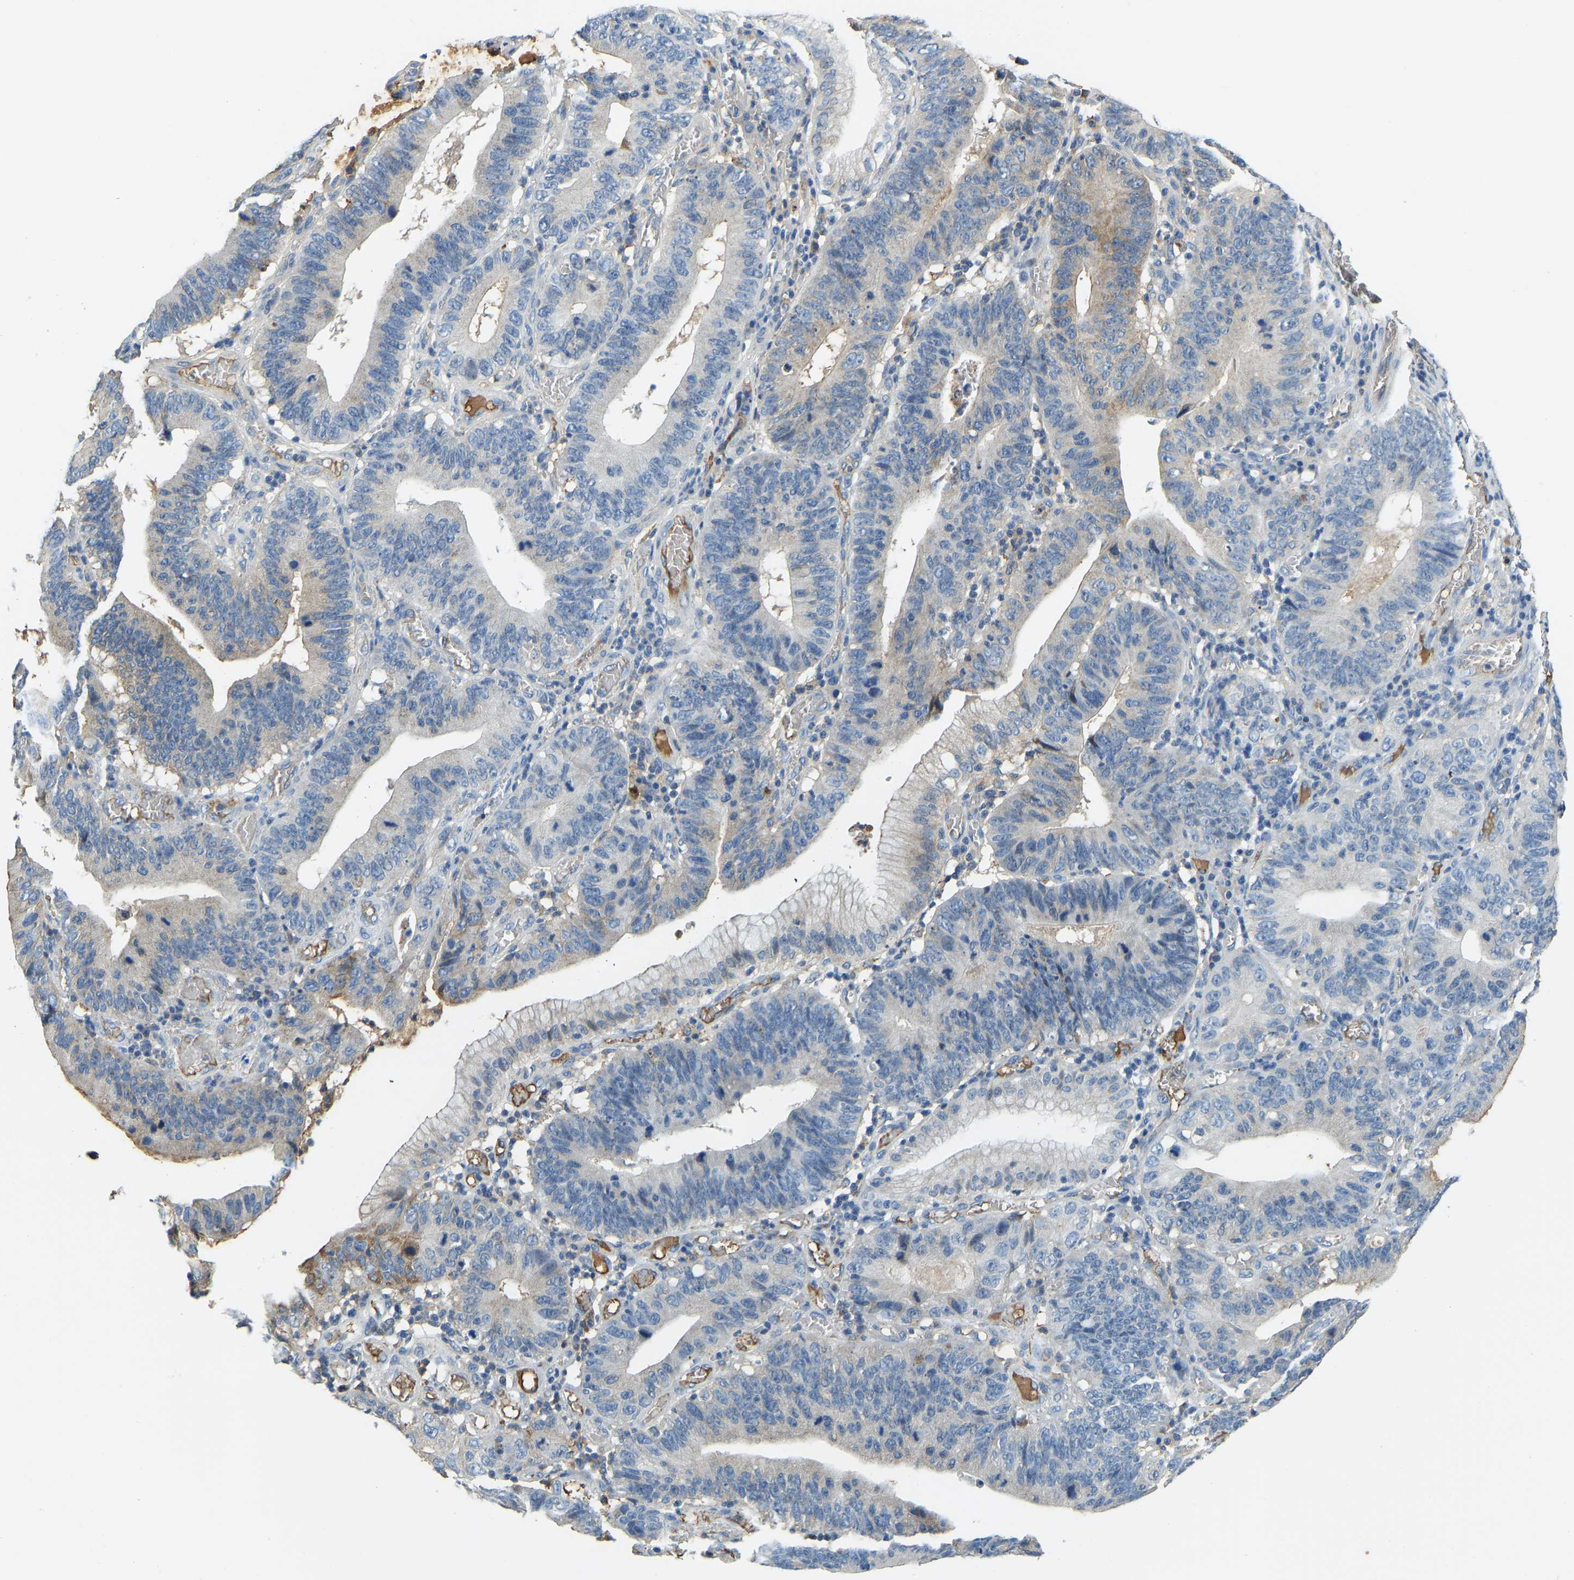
{"staining": {"intensity": "weak", "quantity": "<25%", "location": "cytoplasmic/membranous"}, "tissue": "stomach cancer", "cell_type": "Tumor cells", "image_type": "cancer", "snomed": [{"axis": "morphology", "description": "Adenocarcinoma, NOS"}, {"axis": "topography", "description": "Stomach"}, {"axis": "topography", "description": "Gastric cardia"}], "caption": "IHC micrograph of neoplastic tissue: adenocarcinoma (stomach) stained with DAB displays no significant protein expression in tumor cells. (Stains: DAB IHC with hematoxylin counter stain, Microscopy: brightfield microscopy at high magnification).", "gene": "THBS4", "patient": {"sex": "male", "age": 59}}